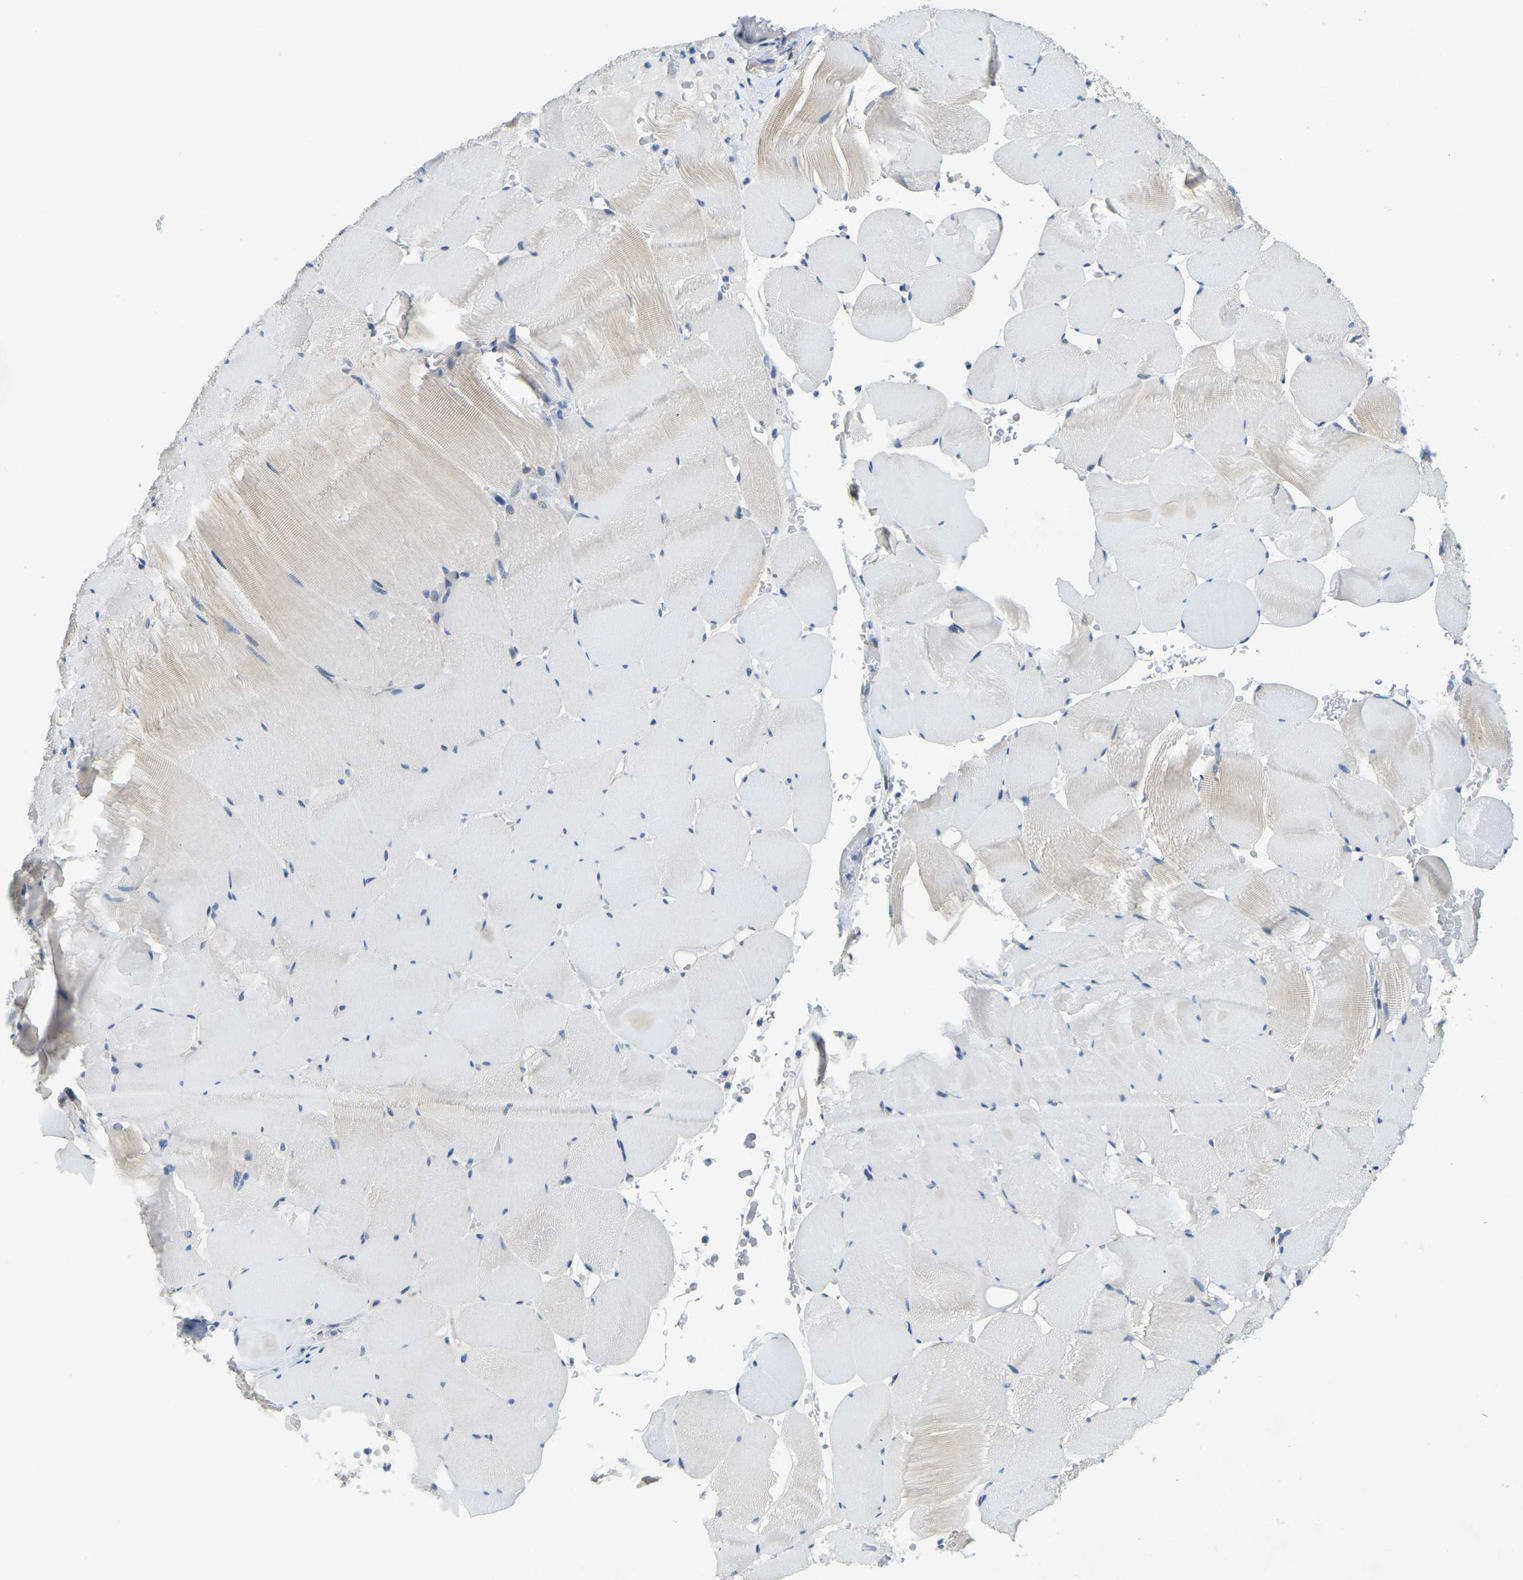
{"staining": {"intensity": "weak", "quantity": "<25%", "location": "cytoplasmic/membranous"}, "tissue": "skeletal muscle", "cell_type": "Myocytes", "image_type": "normal", "snomed": [{"axis": "morphology", "description": "Normal tissue, NOS"}, {"axis": "topography", "description": "Skeletal muscle"}], "caption": "Protein analysis of unremarkable skeletal muscle demonstrates no significant positivity in myocytes.", "gene": "AHNAK", "patient": {"sex": "male", "age": 62}}